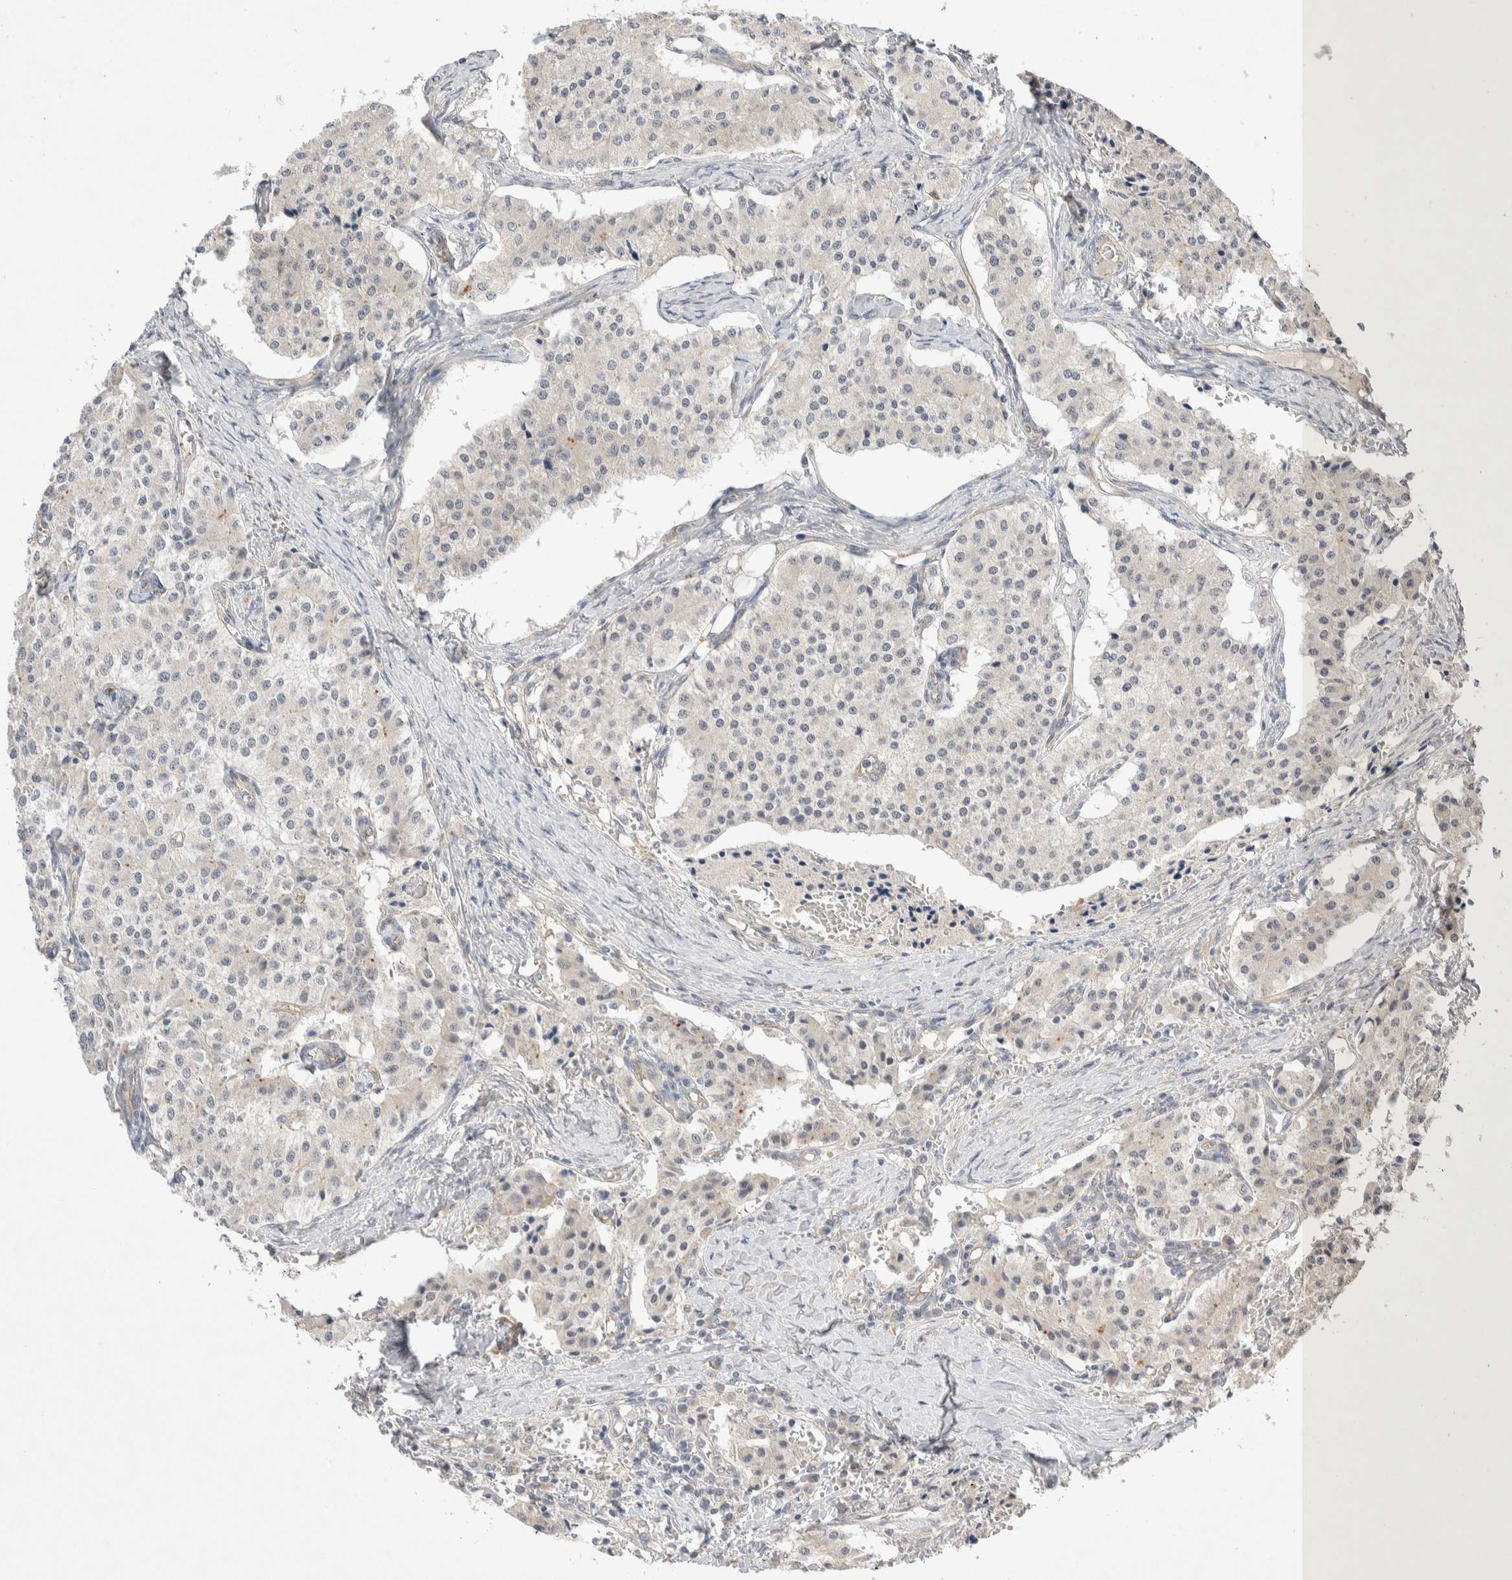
{"staining": {"intensity": "negative", "quantity": "none", "location": "none"}, "tissue": "carcinoid", "cell_type": "Tumor cells", "image_type": "cancer", "snomed": [{"axis": "morphology", "description": "Carcinoid, malignant, NOS"}, {"axis": "topography", "description": "Colon"}], "caption": "A photomicrograph of human carcinoid (malignant) is negative for staining in tumor cells.", "gene": "ZNF704", "patient": {"sex": "female", "age": 52}}